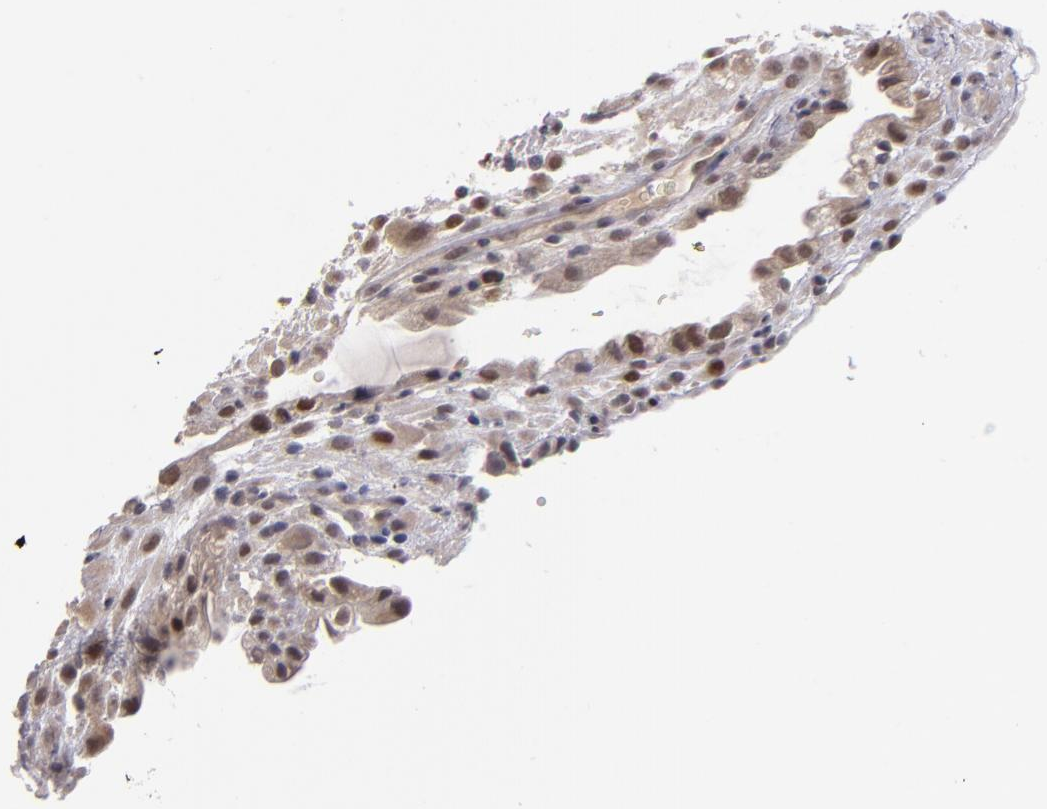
{"staining": {"intensity": "strong", "quantity": "<25%", "location": "cytoplasmic/membranous,nuclear"}, "tissue": "placenta", "cell_type": "Trophoblastic cells", "image_type": "normal", "snomed": [{"axis": "morphology", "description": "Normal tissue, NOS"}, {"axis": "topography", "description": "Placenta"}], "caption": "IHC photomicrograph of unremarkable placenta: human placenta stained using immunohistochemistry (IHC) shows medium levels of strong protein expression localized specifically in the cytoplasmic/membranous,nuclear of trophoblastic cells, appearing as a cytoplasmic/membranous,nuclear brown color.", "gene": "CDC7", "patient": {"sex": "female", "age": 19}}